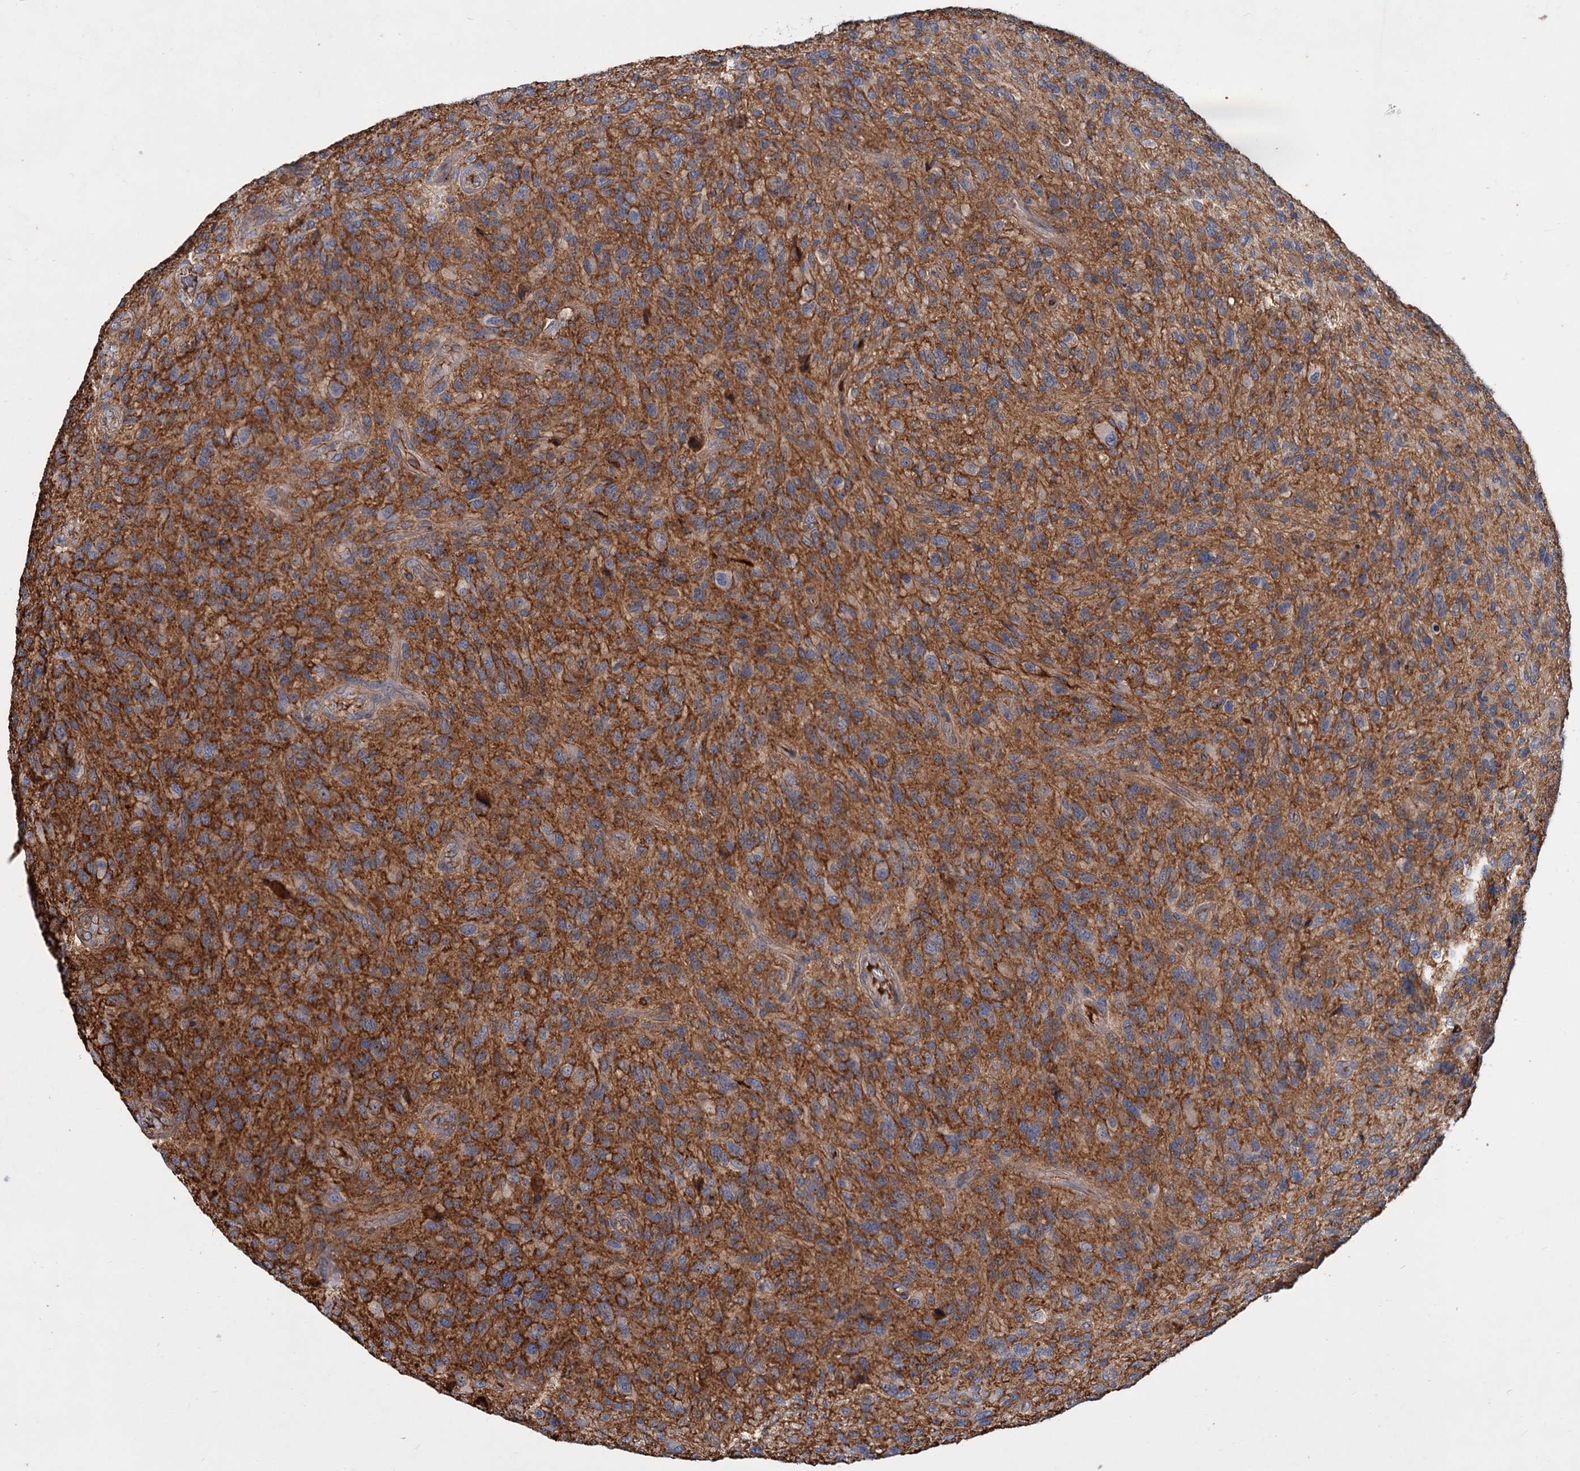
{"staining": {"intensity": "weak", "quantity": "25%-75%", "location": "cytoplasmic/membranous"}, "tissue": "glioma", "cell_type": "Tumor cells", "image_type": "cancer", "snomed": [{"axis": "morphology", "description": "Glioma, malignant, High grade"}, {"axis": "topography", "description": "Brain"}], "caption": "Brown immunohistochemical staining in glioma exhibits weak cytoplasmic/membranous positivity in approximately 25%-75% of tumor cells.", "gene": "CHRD", "patient": {"sex": "male", "age": 47}}